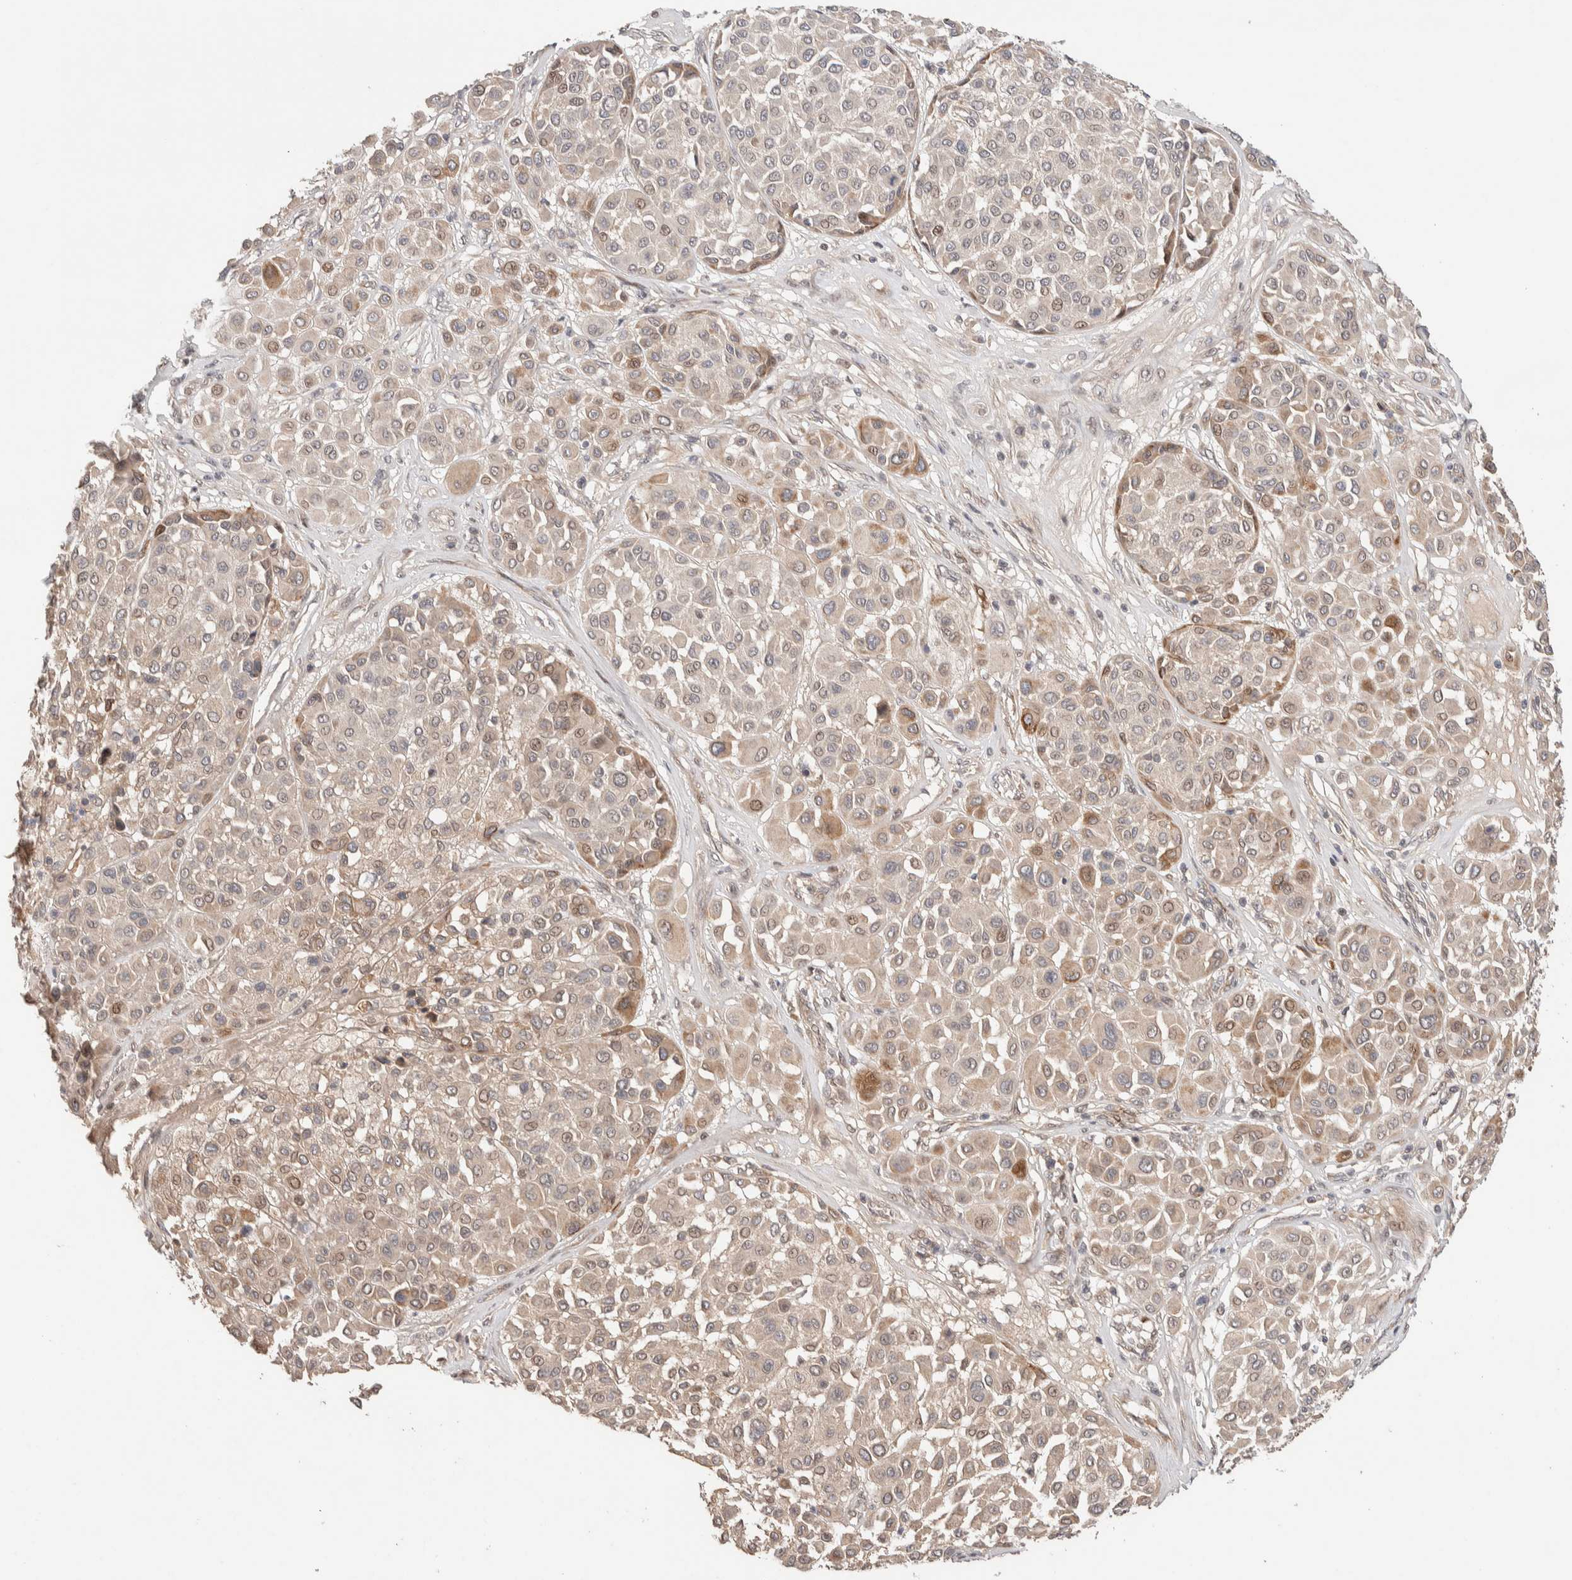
{"staining": {"intensity": "weak", "quantity": ">75%", "location": "cytoplasmic/membranous,nuclear"}, "tissue": "melanoma", "cell_type": "Tumor cells", "image_type": "cancer", "snomed": [{"axis": "morphology", "description": "Malignant melanoma, Metastatic site"}, {"axis": "topography", "description": "Soft tissue"}], "caption": "Immunohistochemical staining of melanoma shows low levels of weak cytoplasmic/membranous and nuclear protein positivity in about >75% of tumor cells.", "gene": "PRDM15", "patient": {"sex": "male", "age": 41}}